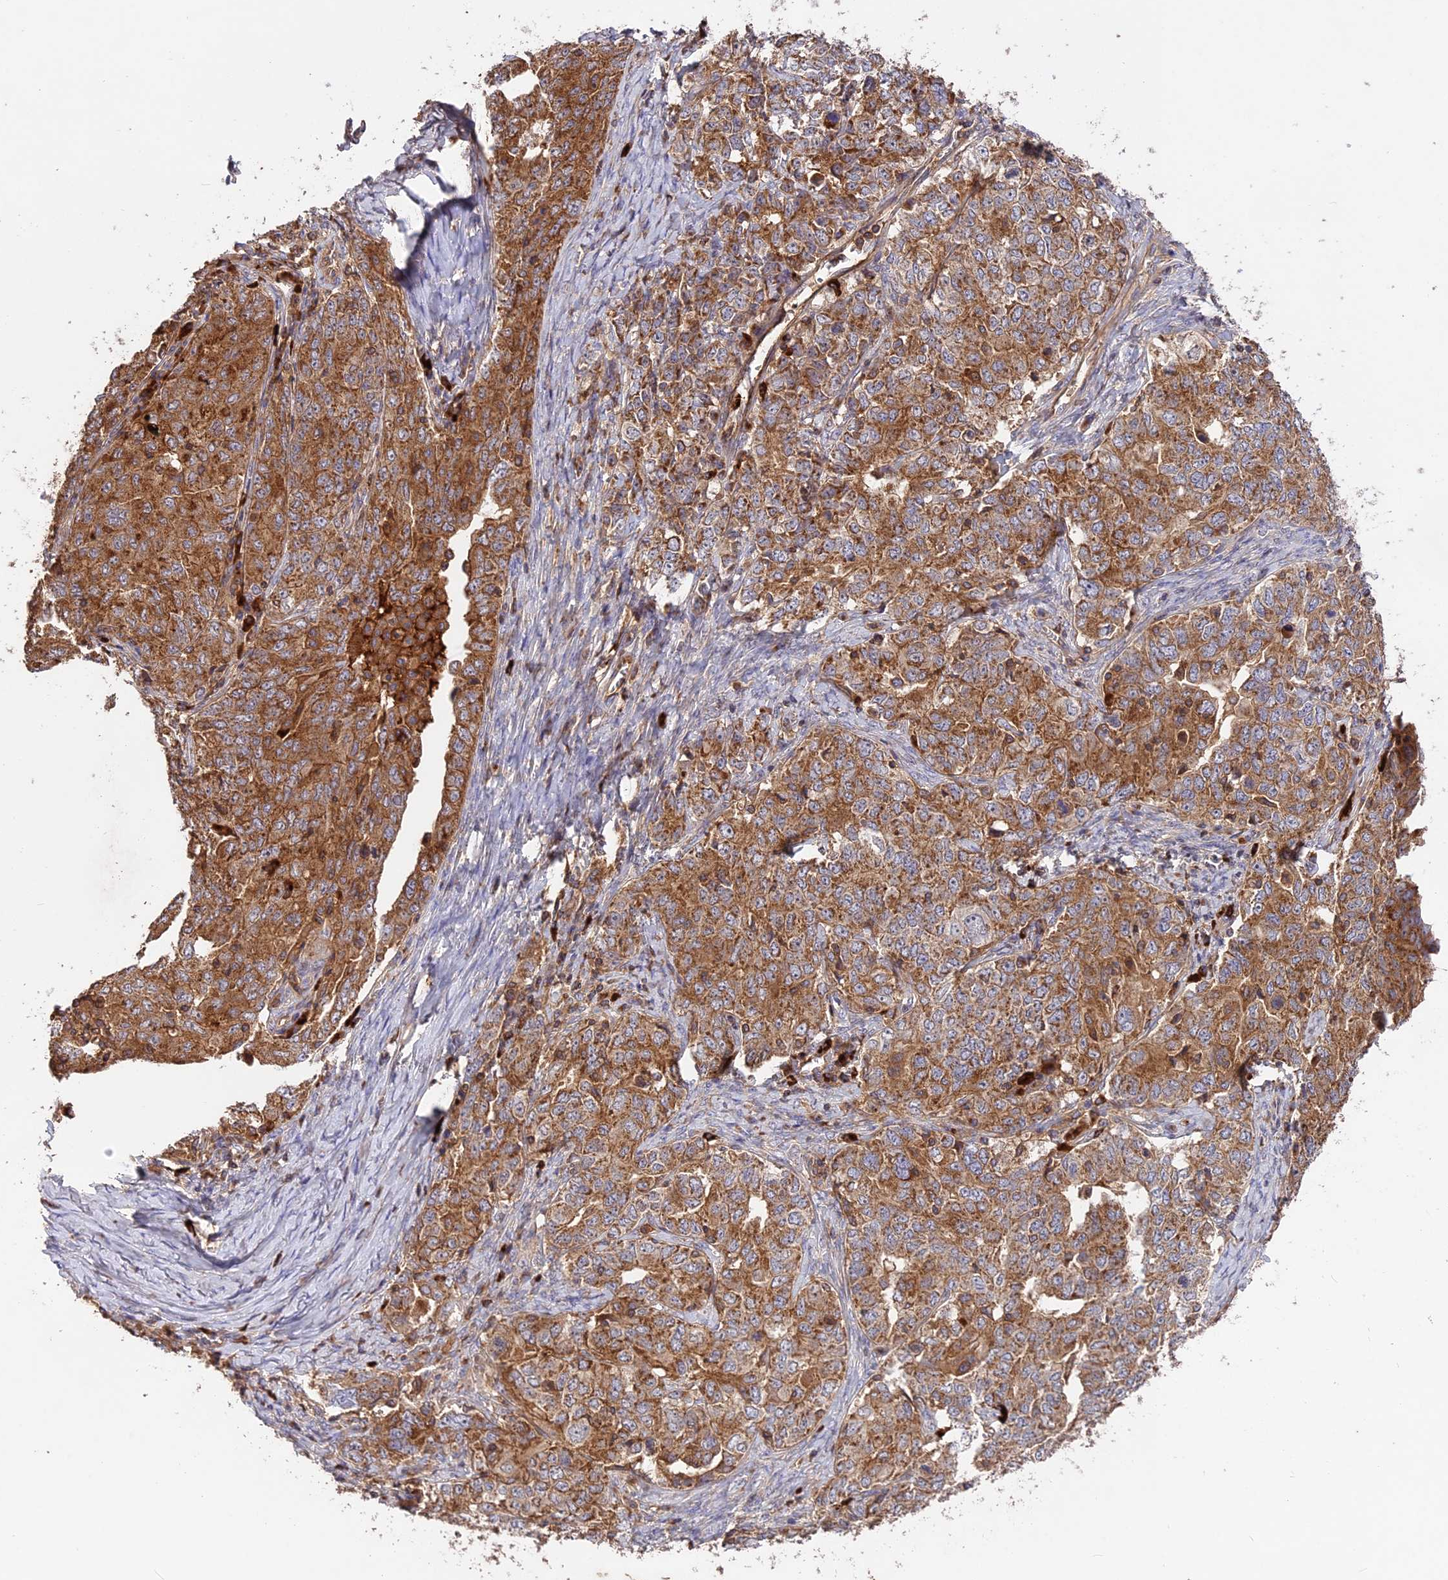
{"staining": {"intensity": "moderate", "quantity": ">75%", "location": "cytoplasmic/membranous"}, "tissue": "ovarian cancer", "cell_type": "Tumor cells", "image_type": "cancer", "snomed": [{"axis": "morphology", "description": "Carcinoma, endometroid"}, {"axis": "topography", "description": "Ovary"}], "caption": "Human endometroid carcinoma (ovarian) stained with a brown dye demonstrates moderate cytoplasmic/membranous positive positivity in approximately >75% of tumor cells.", "gene": "NUDT8", "patient": {"sex": "female", "age": 62}}